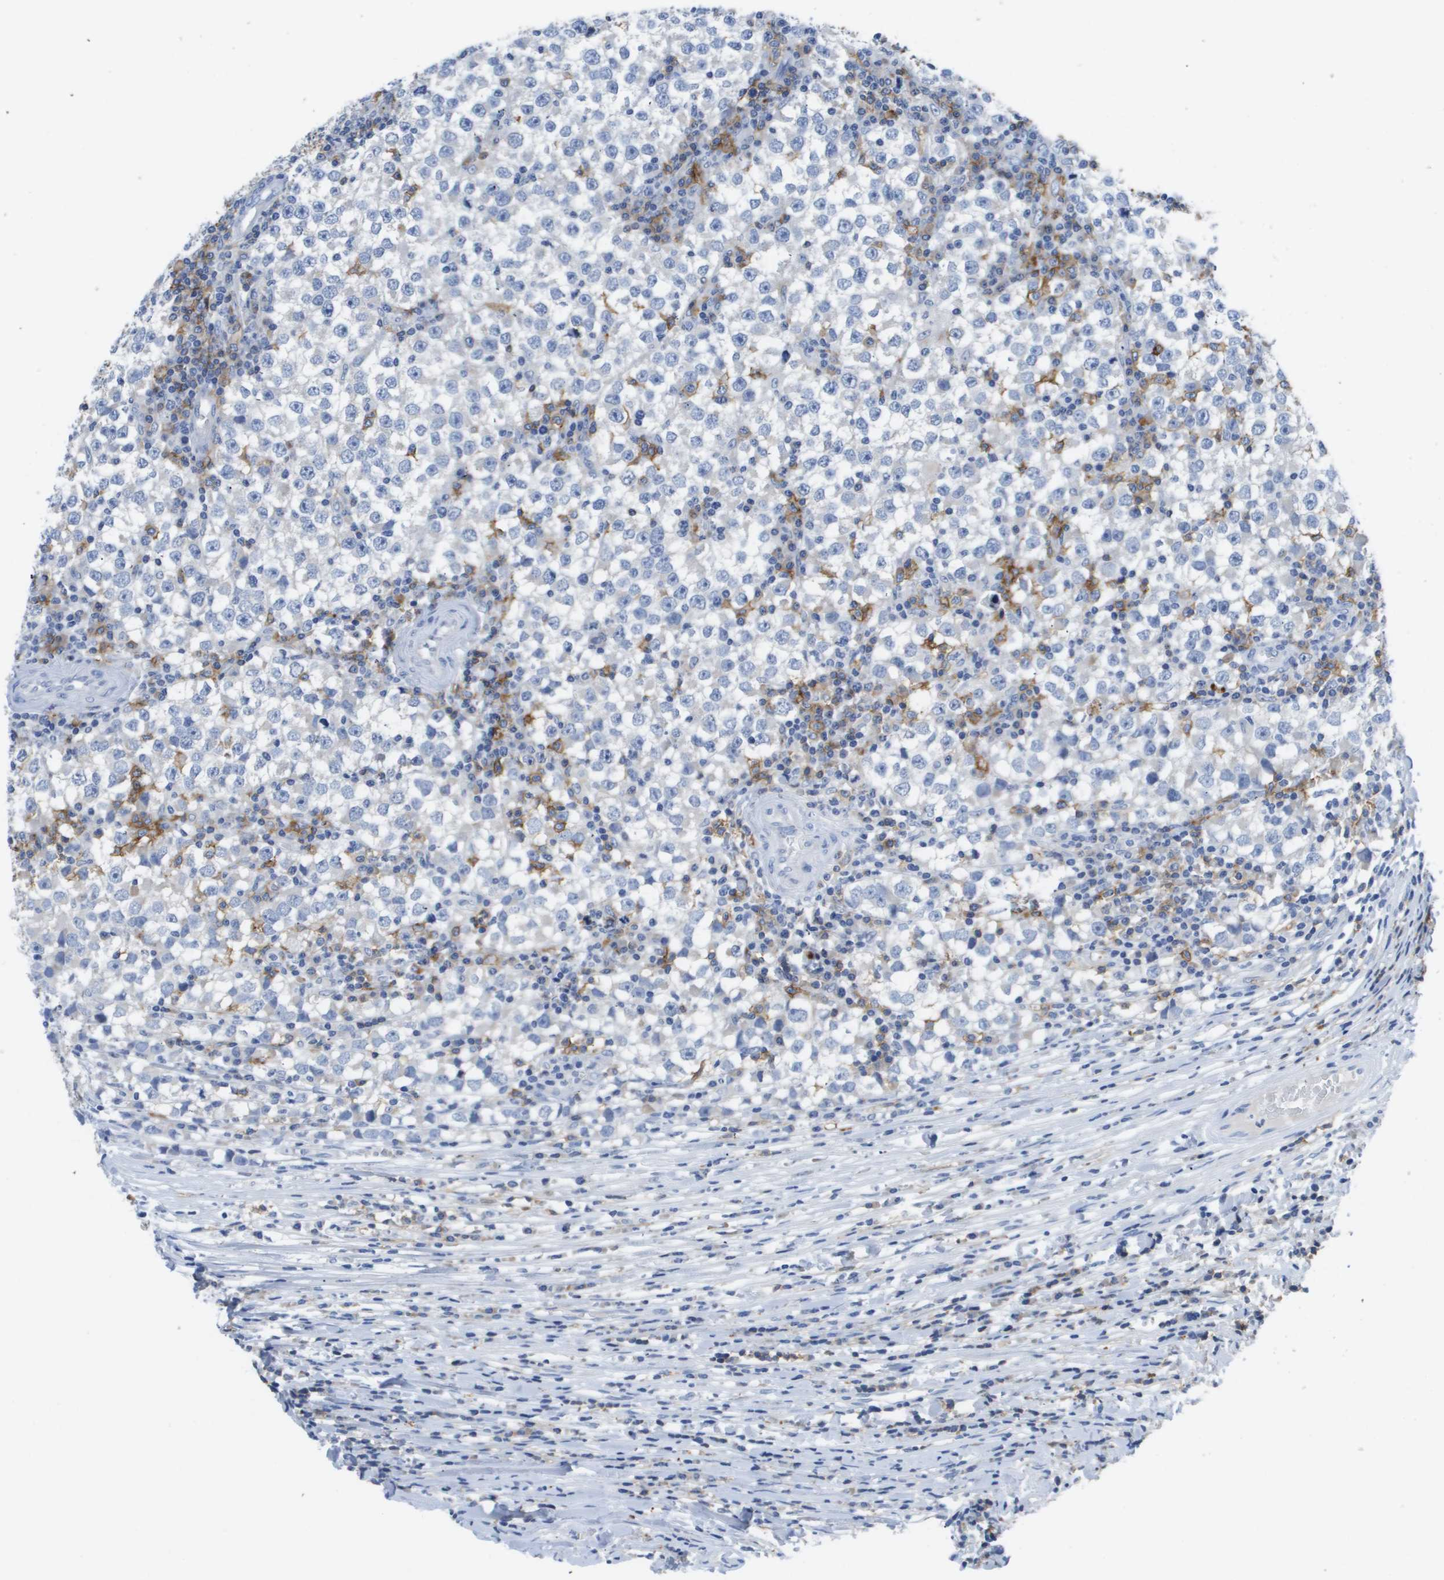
{"staining": {"intensity": "negative", "quantity": "none", "location": "none"}, "tissue": "testis cancer", "cell_type": "Tumor cells", "image_type": "cancer", "snomed": [{"axis": "morphology", "description": "Seminoma, NOS"}, {"axis": "topography", "description": "Testis"}], "caption": "Tumor cells are negative for protein expression in human testis cancer.", "gene": "MS4A1", "patient": {"sex": "male", "age": 65}}